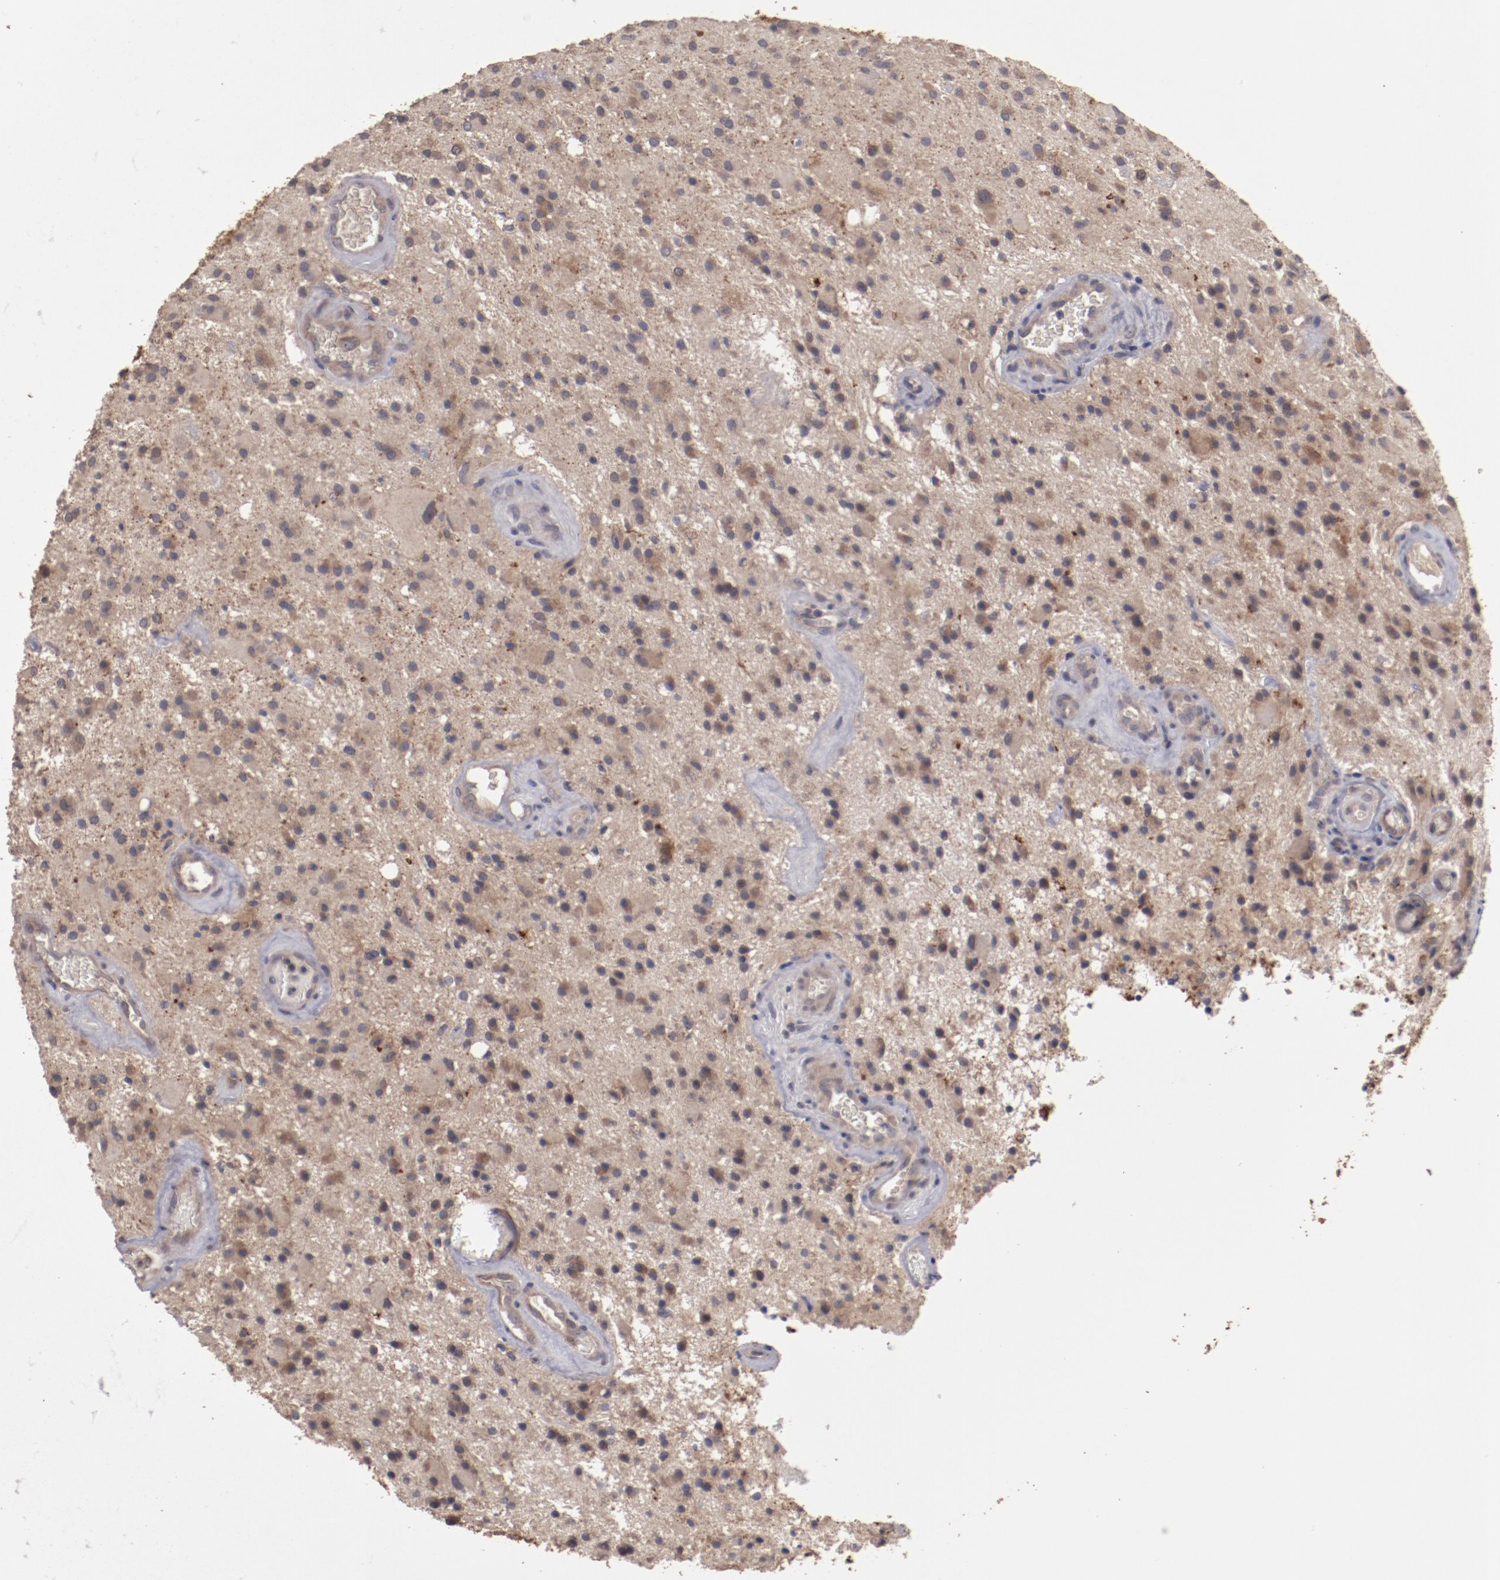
{"staining": {"intensity": "moderate", "quantity": ">75%", "location": "cytoplasmic/membranous"}, "tissue": "glioma", "cell_type": "Tumor cells", "image_type": "cancer", "snomed": [{"axis": "morphology", "description": "Glioma, malignant, Low grade"}, {"axis": "topography", "description": "Brain"}], "caption": "Malignant low-grade glioma was stained to show a protein in brown. There is medium levels of moderate cytoplasmic/membranous positivity in about >75% of tumor cells.", "gene": "LRRC75B", "patient": {"sex": "male", "age": 58}}